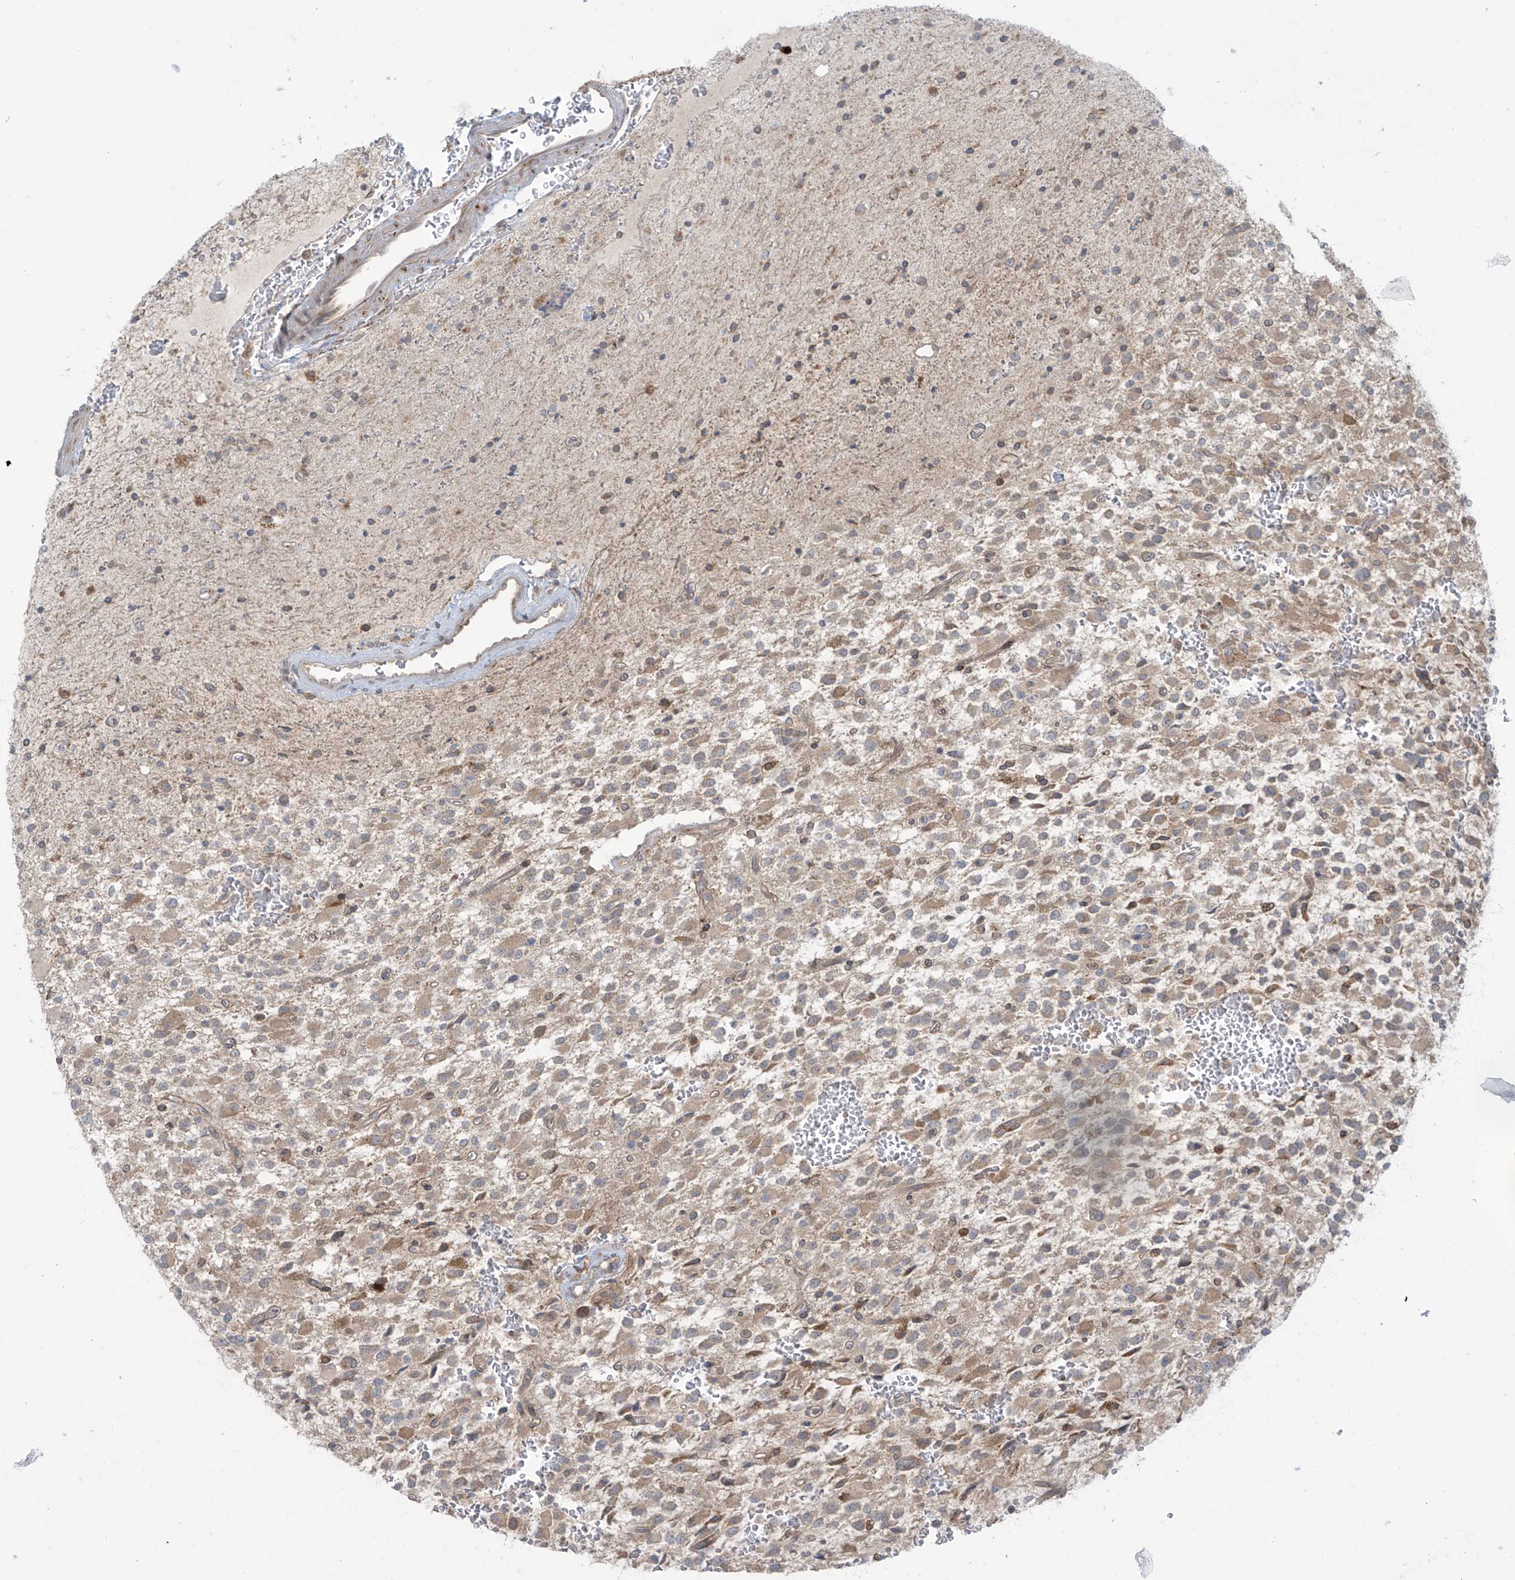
{"staining": {"intensity": "weak", "quantity": "25%-75%", "location": "cytoplasmic/membranous"}, "tissue": "glioma", "cell_type": "Tumor cells", "image_type": "cancer", "snomed": [{"axis": "morphology", "description": "Glioma, malignant, High grade"}, {"axis": "topography", "description": "Brain"}], "caption": "High-power microscopy captured an IHC photomicrograph of glioma, revealing weak cytoplasmic/membranous staining in approximately 25%-75% of tumor cells.", "gene": "PPAT", "patient": {"sex": "male", "age": 34}}